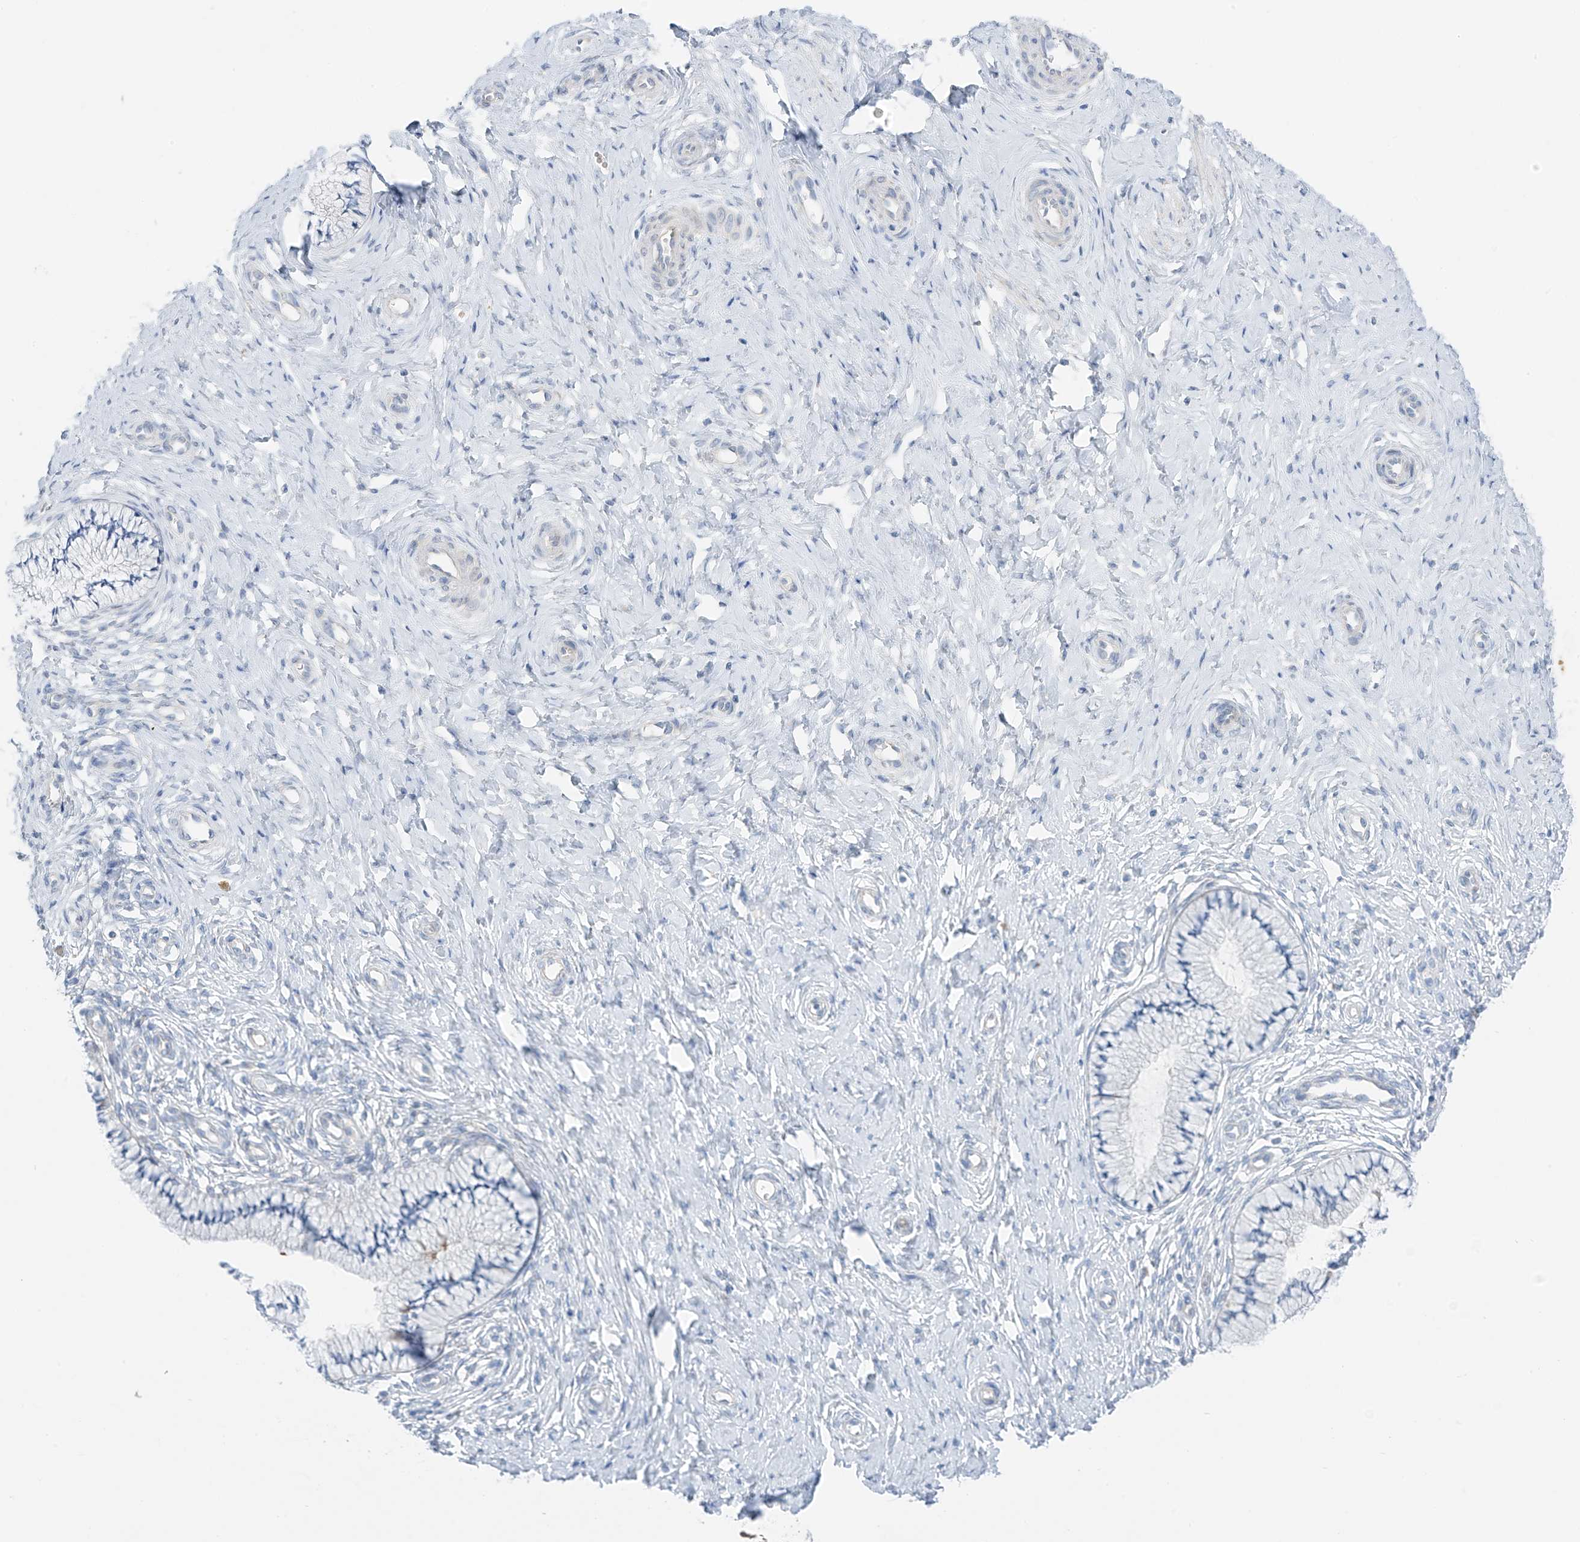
{"staining": {"intensity": "negative", "quantity": "none", "location": "none"}, "tissue": "cervix", "cell_type": "Glandular cells", "image_type": "normal", "snomed": [{"axis": "morphology", "description": "Normal tissue, NOS"}, {"axis": "topography", "description": "Cervix"}], "caption": "A photomicrograph of cervix stained for a protein exhibits no brown staining in glandular cells. (Immunohistochemistry (ihc), brightfield microscopy, high magnification).", "gene": "NALCN", "patient": {"sex": "female", "age": 36}}